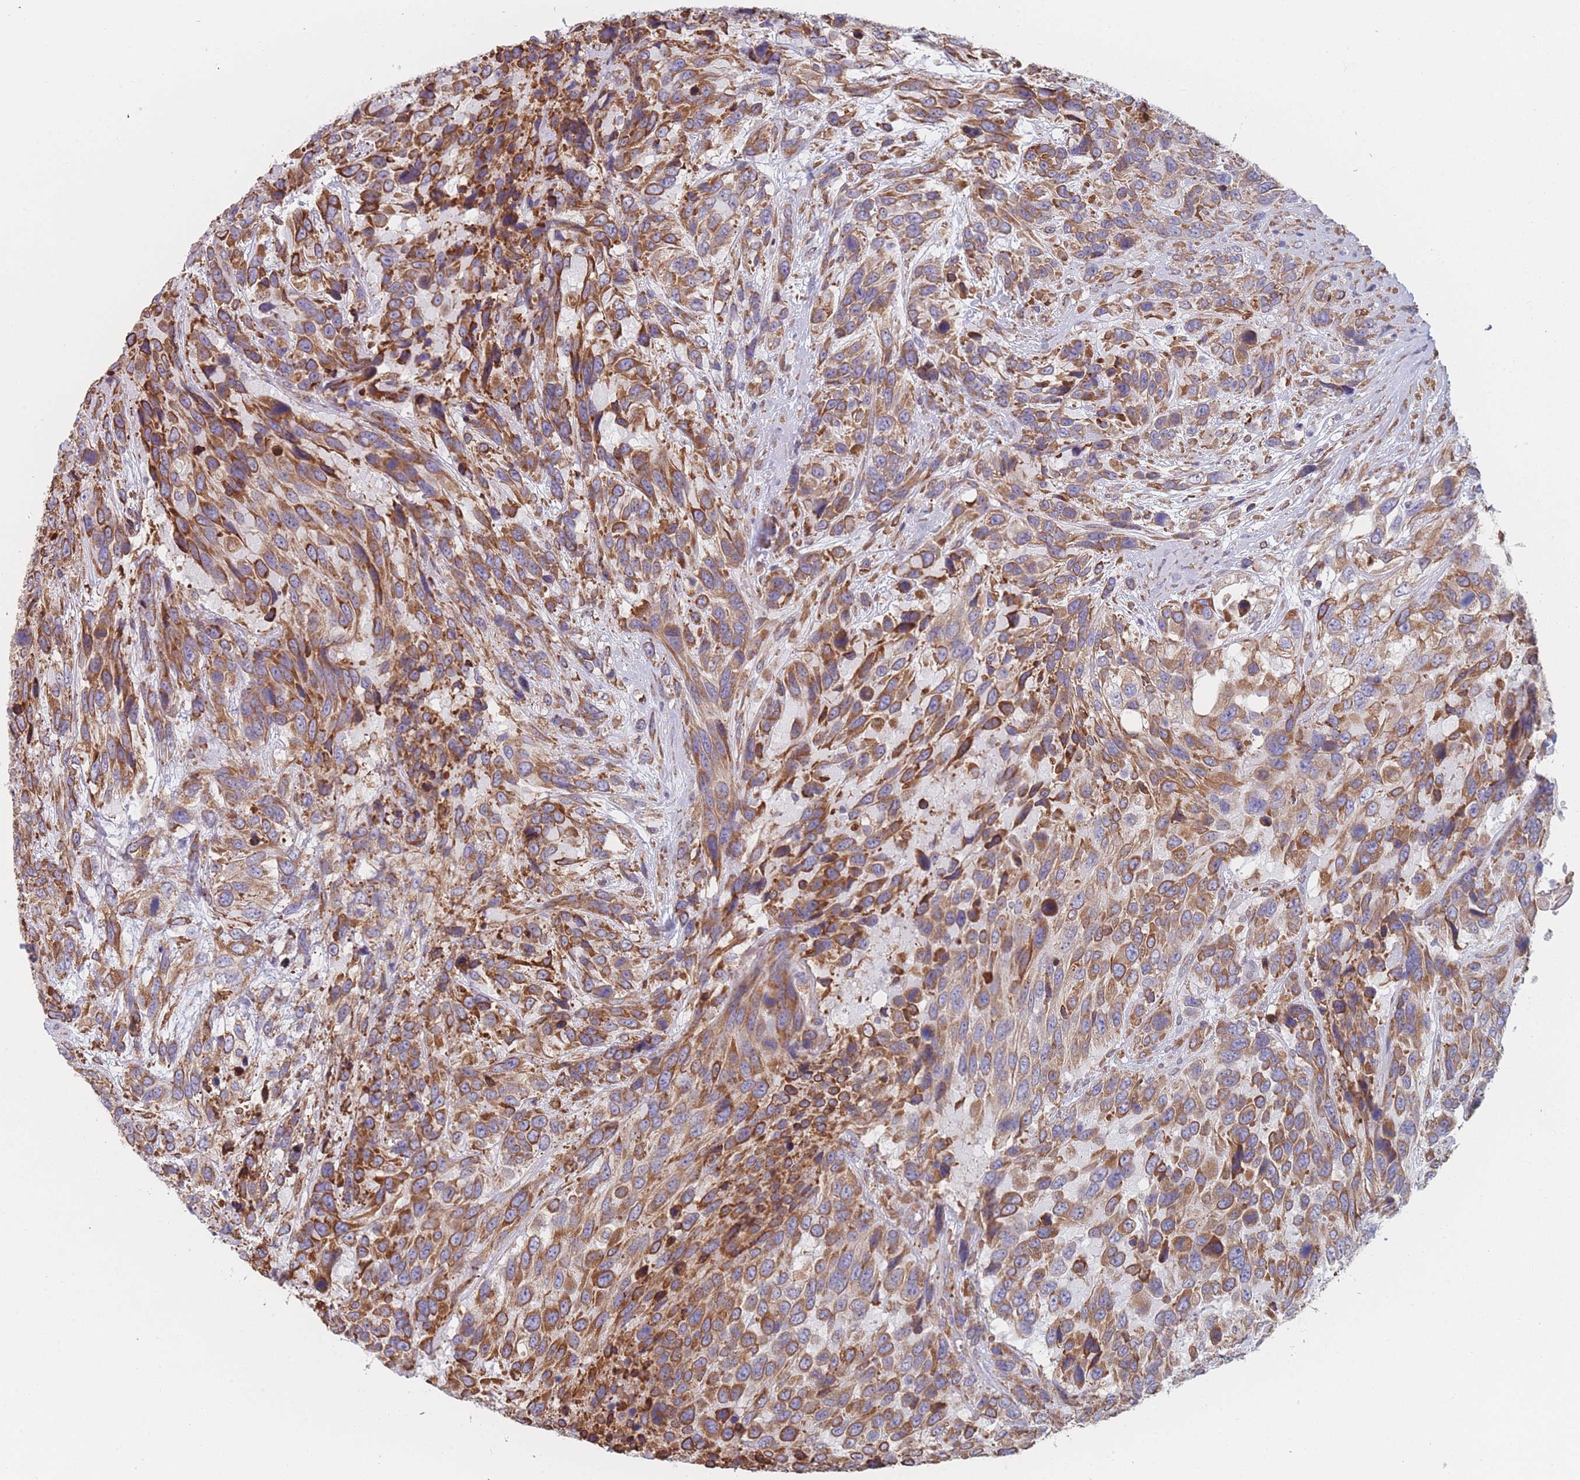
{"staining": {"intensity": "moderate", "quantity": ">75%", "location": "cytoplasmic/membranous"}, "tissue": "urothelial cancer", "cell_type": "Tumor cells", "image_type": "cancer", "snomed": [{"axis": "morphology", "description": "Urothelial carcinoma, High grade"}, {"axis": "topography", "description": "Urinary bladder"}], "caption": "Moderate cytoplasmic/membranous staining for a protein is seen in approximately >75% of tumor cells of urothelial carcinoma (high-grade) using IHC.", "gene": "OR7C2", "patient": {"sex": "female", "age": 70}}